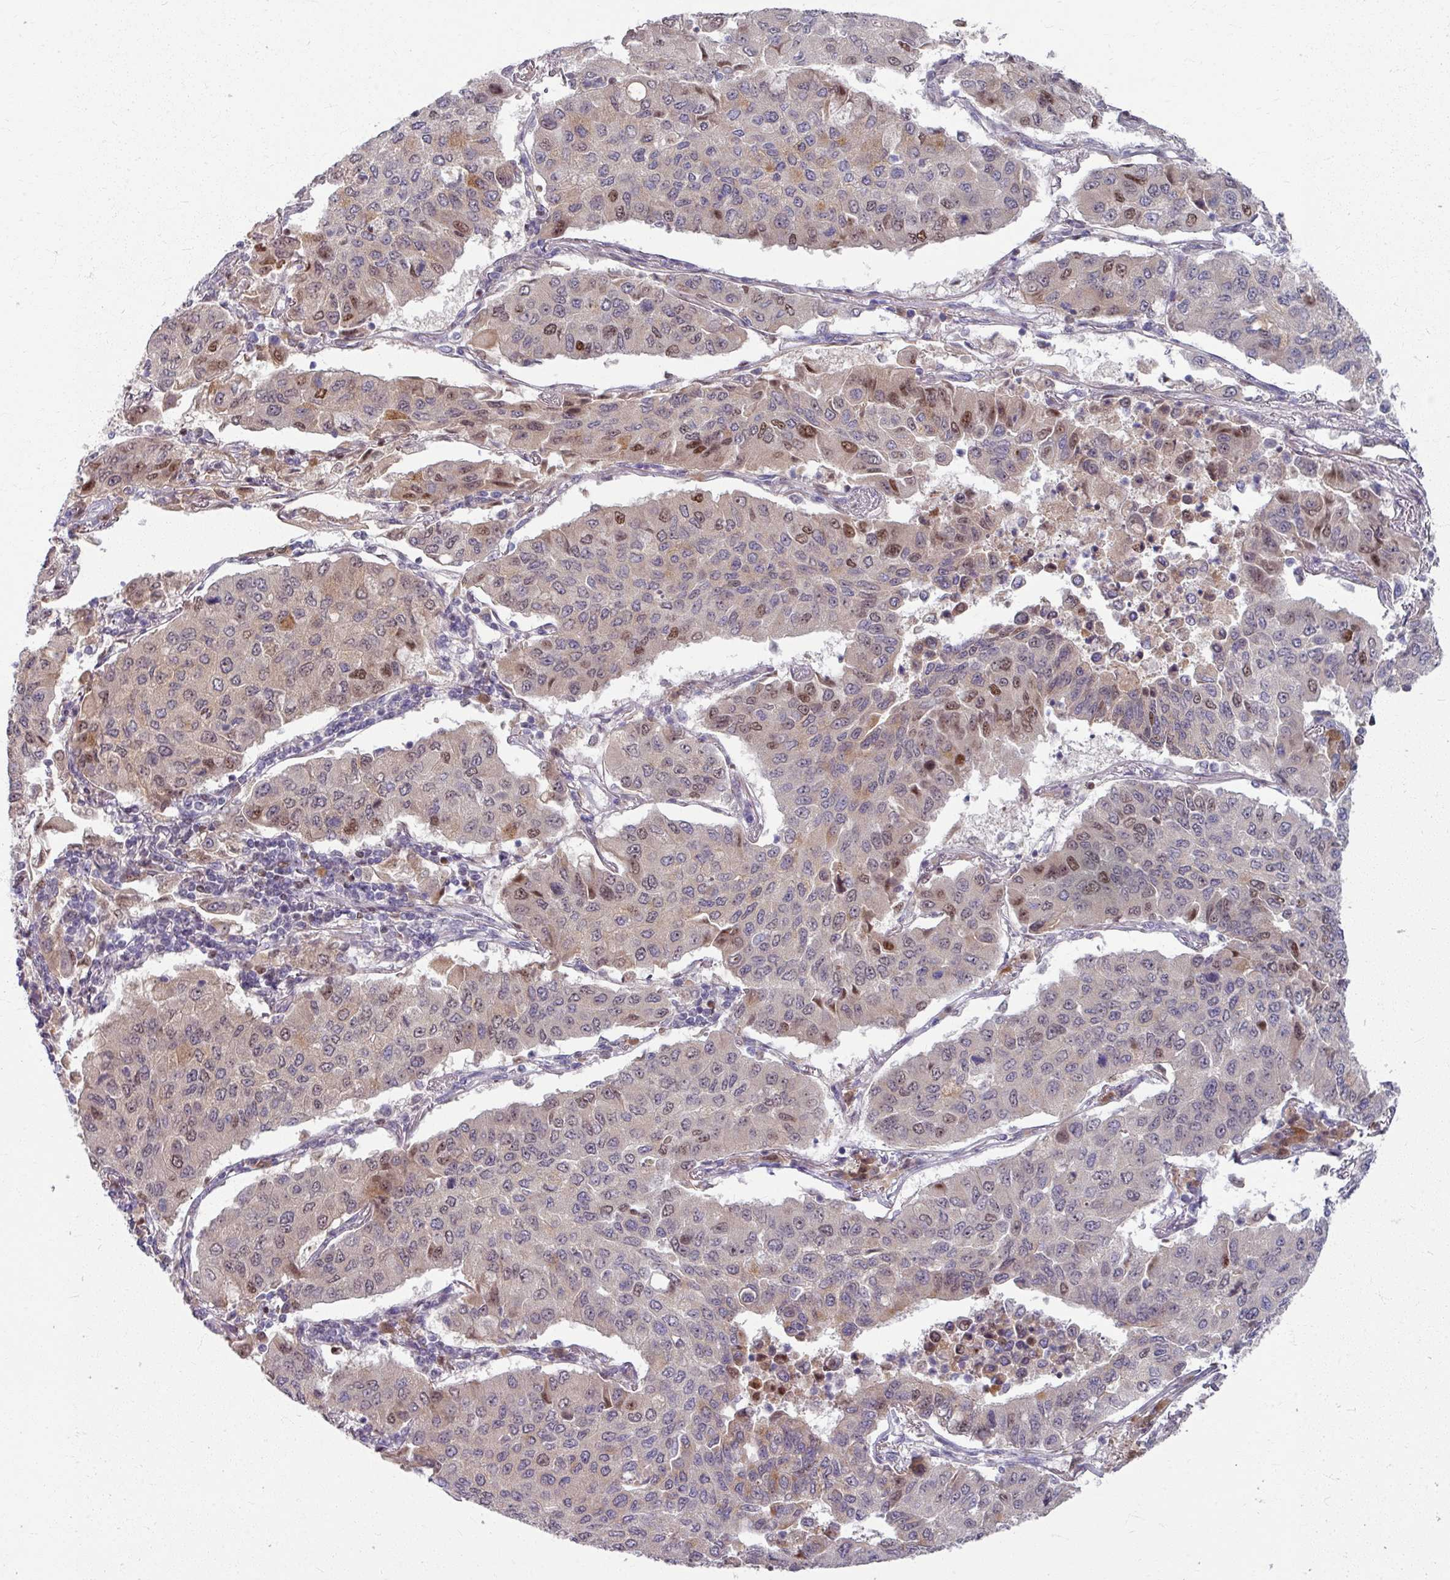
{"staining": {"intensity": "moderate", "quantity": "<25%", "location": "nuclear"}, "tissue": "lung cancer", "cell_type": "Tumor cells", "image_type": "cancer", "snomed": [{"axis": "morphology", "description": "Squamous cell carcinoma, NOS"}, {"axis": "topography", "description": "Lung"}], "caption": "Immunohistochemical staining of human lung squamous cell carcinoma demonstrates low levels of moderate nuclear positivity in approximately <25% of tumor cells. (Stains: DAB in brown, nuclei in blue, Microscopy: brightfield microscopy at high magnification).", "gene": "KLC3", "patient": {"sex": "male", "age": 74}}